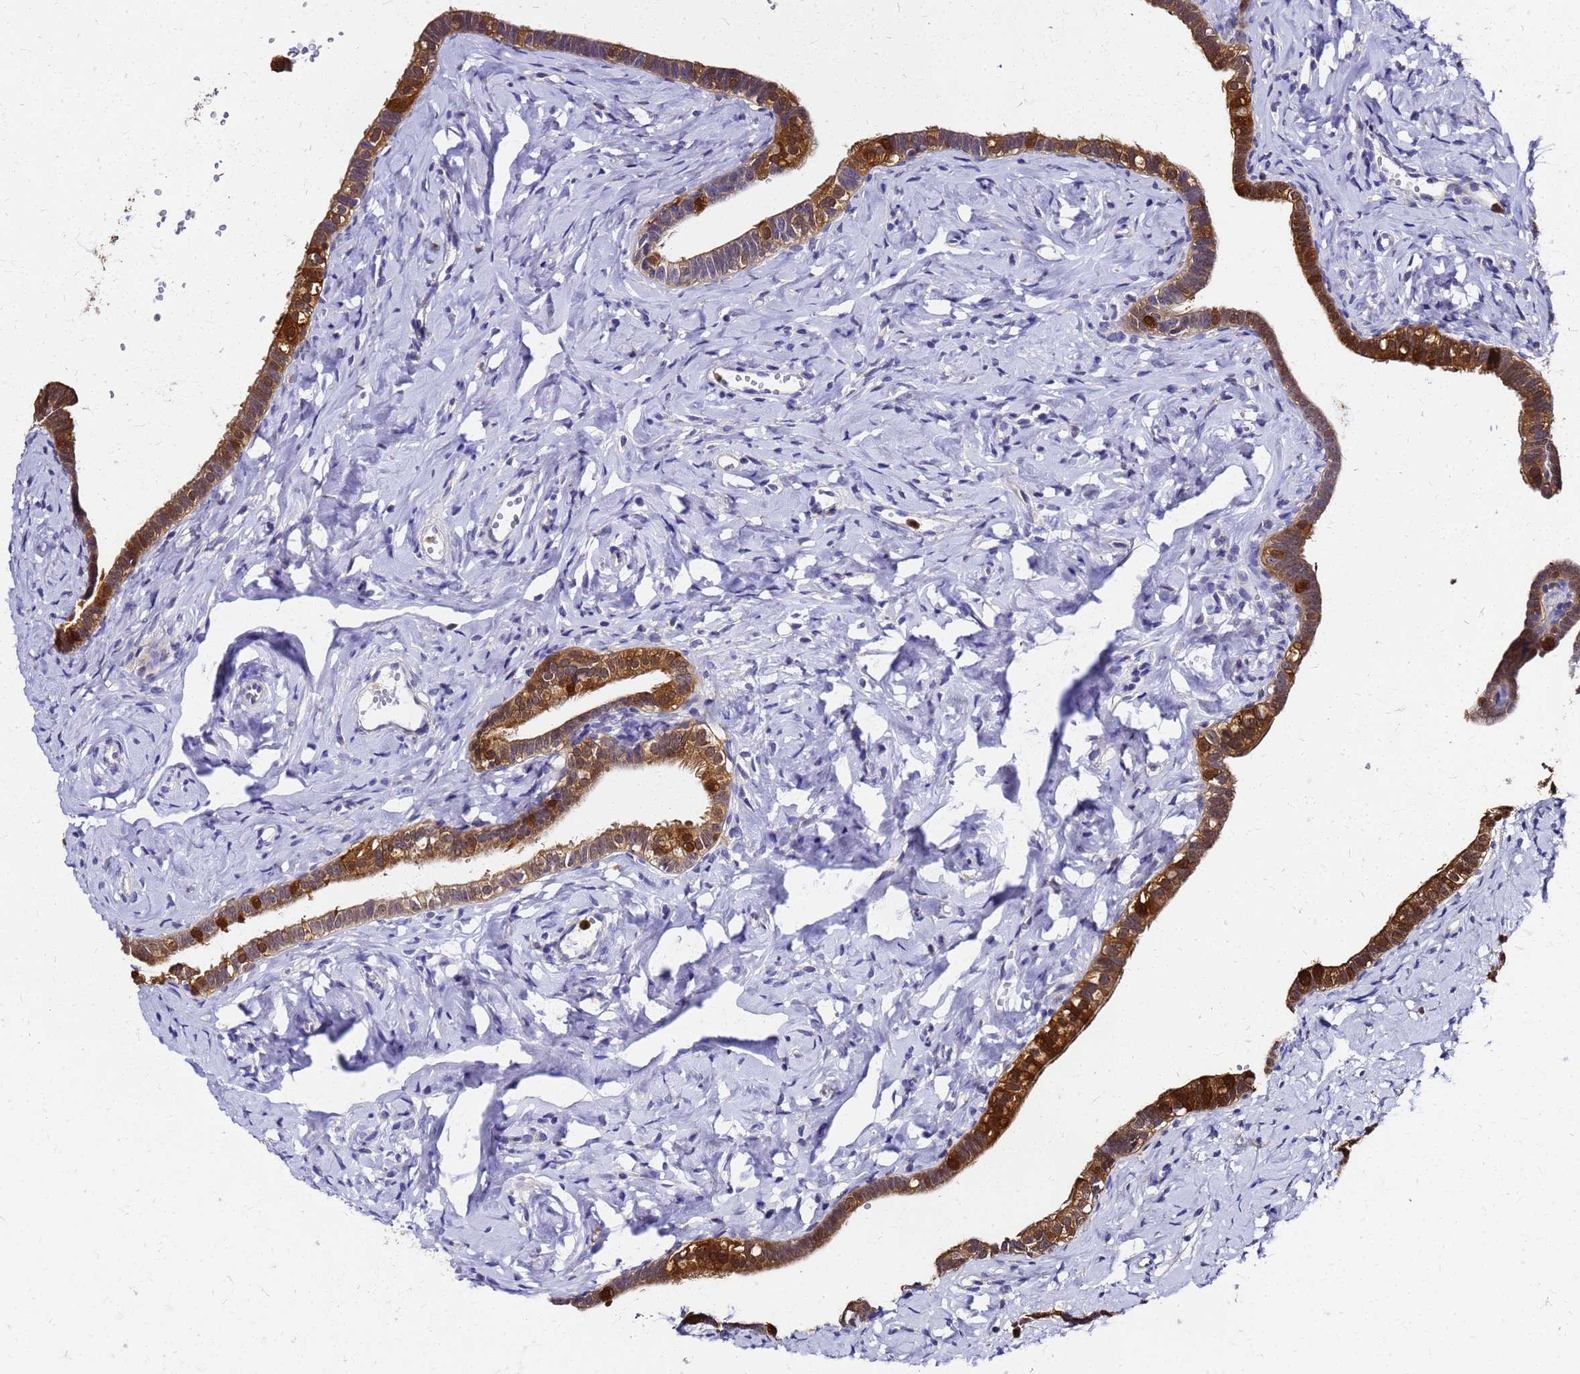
{"staining": {"intensity": "moderate", "quantity": ">75%", "location": "cytoplasmic/membranous,nuclear"}, "tissue": "fallopian tube", "cell_type": "Glandular cells", "image_type": "normal", "snomed": [{"axis": "morphology", "description": "Normal tissue, NOS"}, {"axis": "topography", "description": "Fallopian tube"}], "caption": "Moderate cytoplasmic/membranous,nuclear positivity for a protein is present in approximately >75% of glandular cells of normal fallopian tube using IHC.", "gene": "S100A11", "patient": {"sex": "female", "age": 66}}